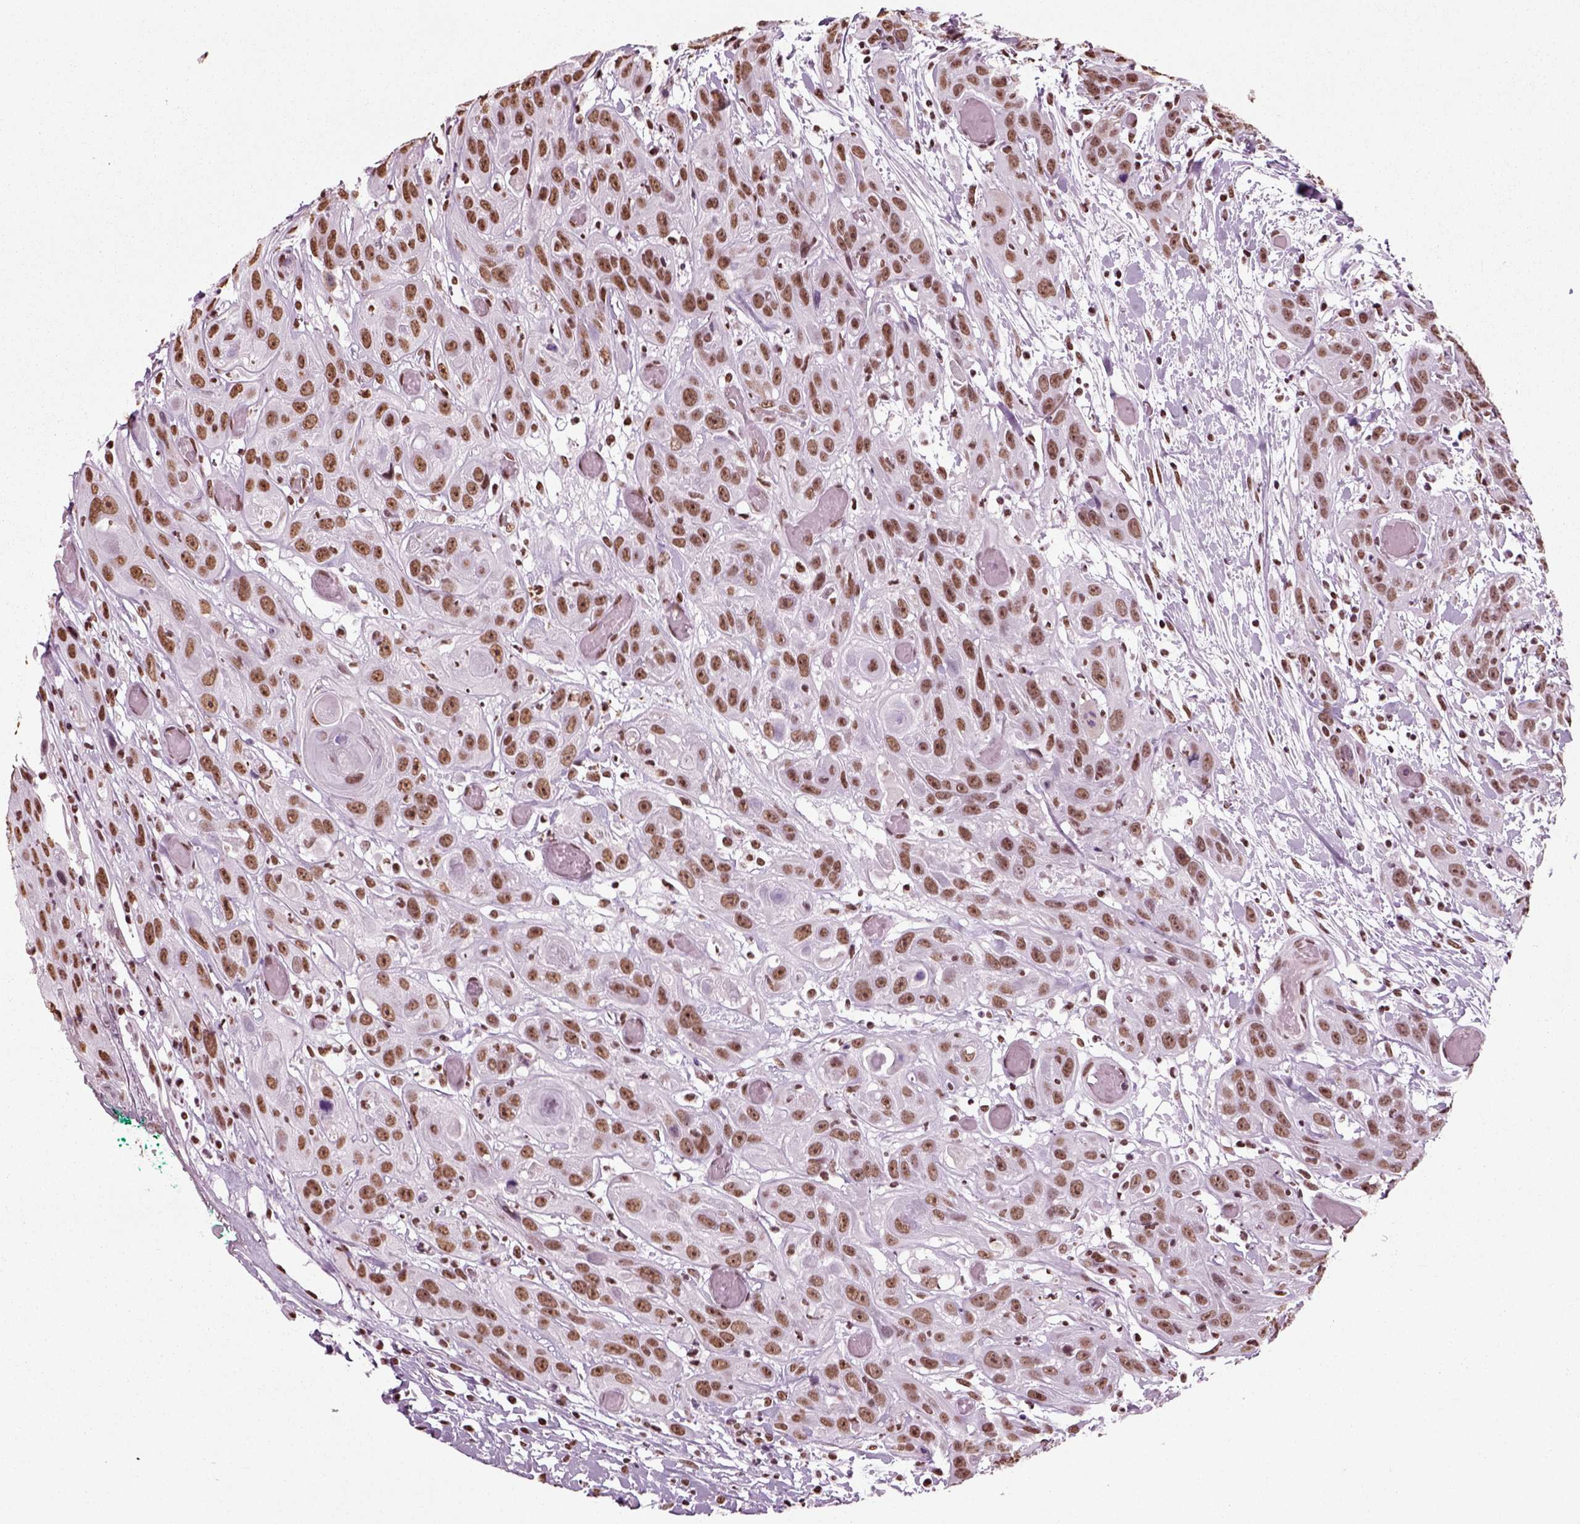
{"staining": {"intensity": "moderate", "quantity": ">75%", "location": "nuclear"}, "tissue": "head and neck cancer", "cell_type": "Tumor cells", "image_type": "cancer", "snomed": [{"axis": "morphology", "description": "Normal tissue, NOS"}, {"axis": "morphology", "description": "Squamous cell carcinoma, NOS"}, {"axis": "topography", "description": "Oral tissue"}, {"axis": "topography", "description": "Salivary gland"}, {"axis": "topography", "description": "Head-Neck"}], "caption": "A histopathology image showing moderate nuclear staining in about >75% of tumor cells in head and neck squamous cell carcinoma, as visualized by brown immunohistochemical staining.", "gene": "POLR1H", "patient": {"sex": "female", "age": 62}}